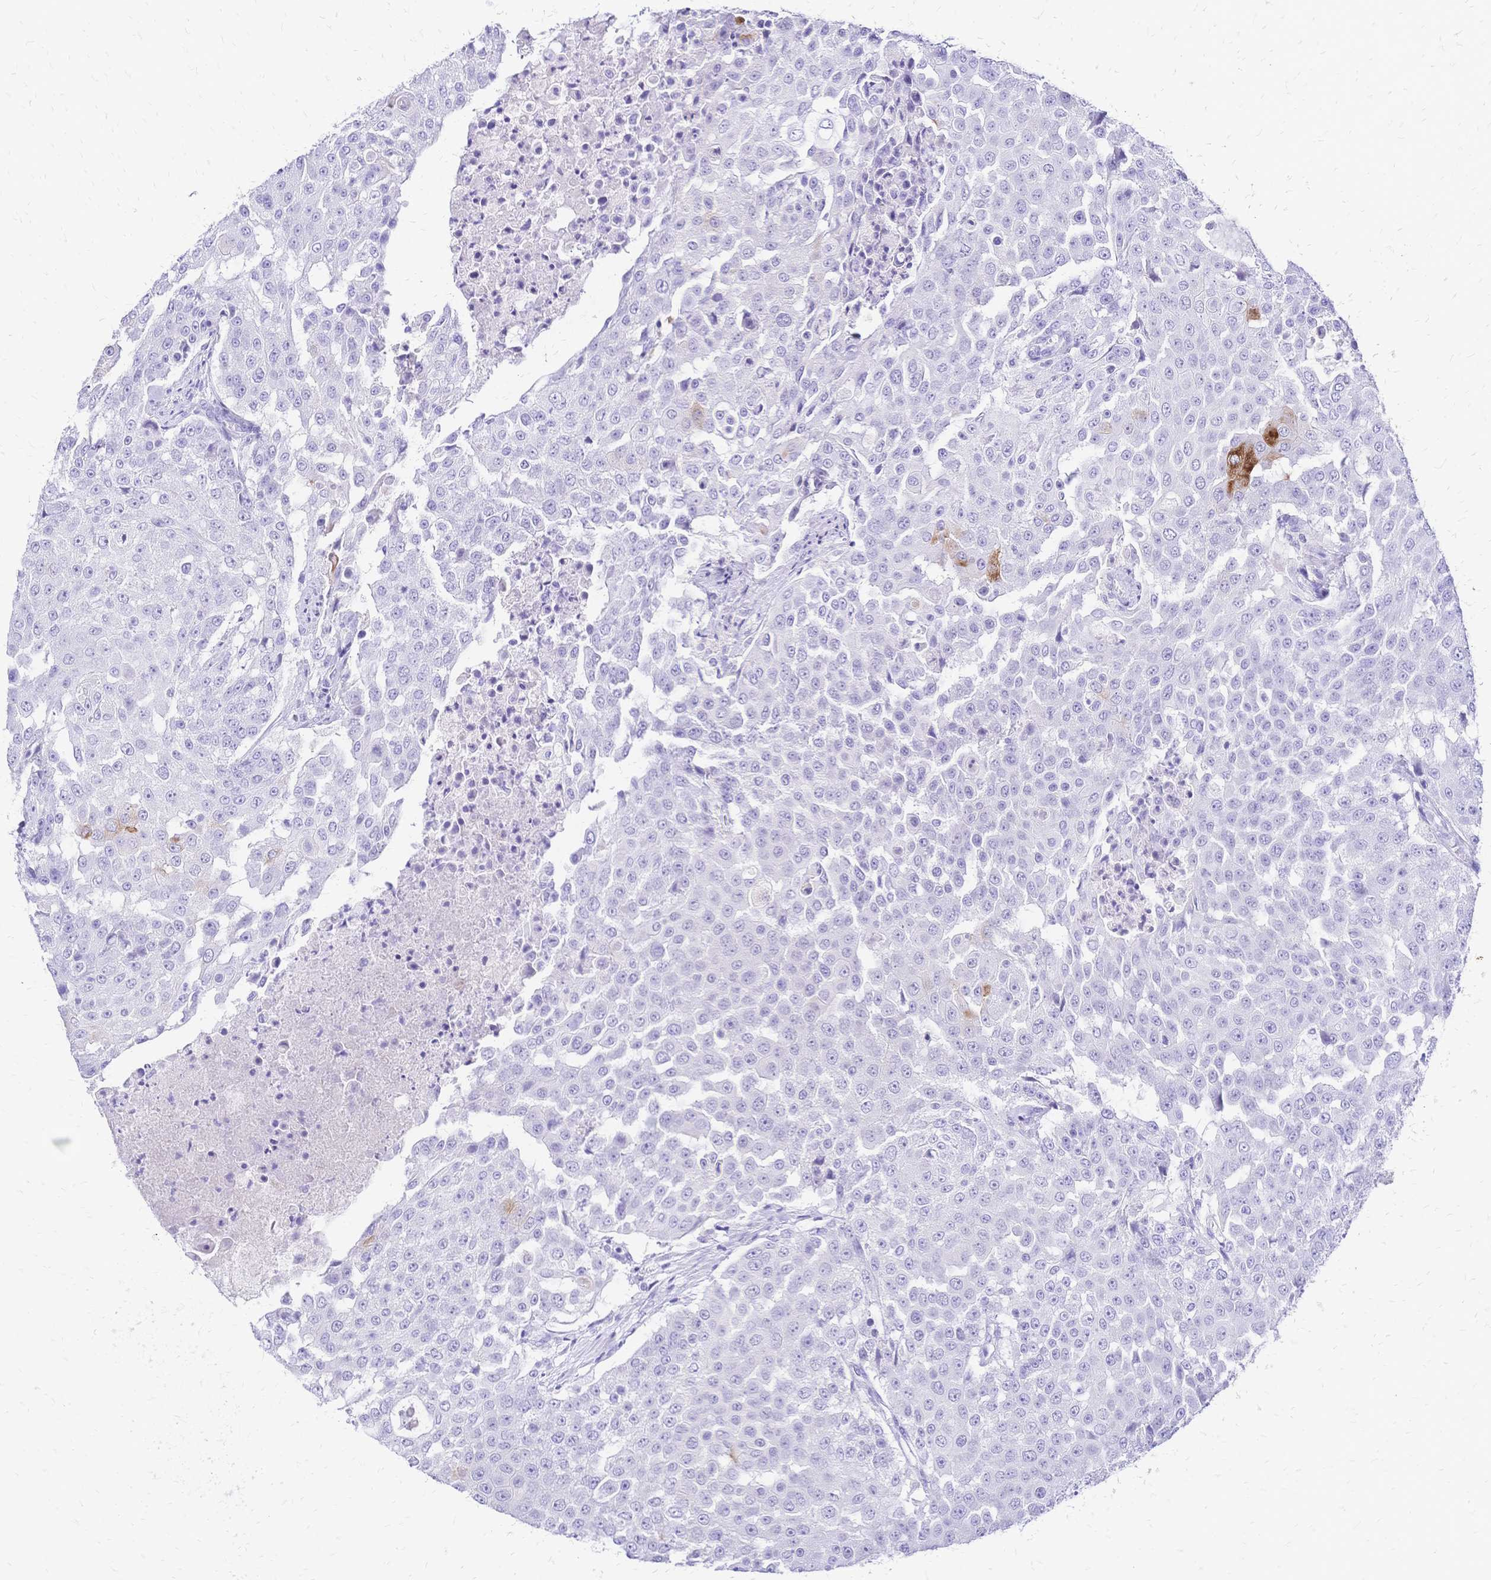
{"staining": {"intensity": "negative", "quantity": "none", "location": "none"}, "tissue": "urothelial cancer", "cell_type": "Tumor cells", "image_type": "cancer", "snomed": [{"axis": "morphology", "description": "Urothelial carcinoma, High grade"}, {"axis": "topography", "description": "Urinary bladder"}], "caption": "The IHC image has no significant expression in tumor cells of urothelial carcinoma (high-grade) tissue.", "gene": "FA2H", "patient": {"sex": "female", "age": 63}}